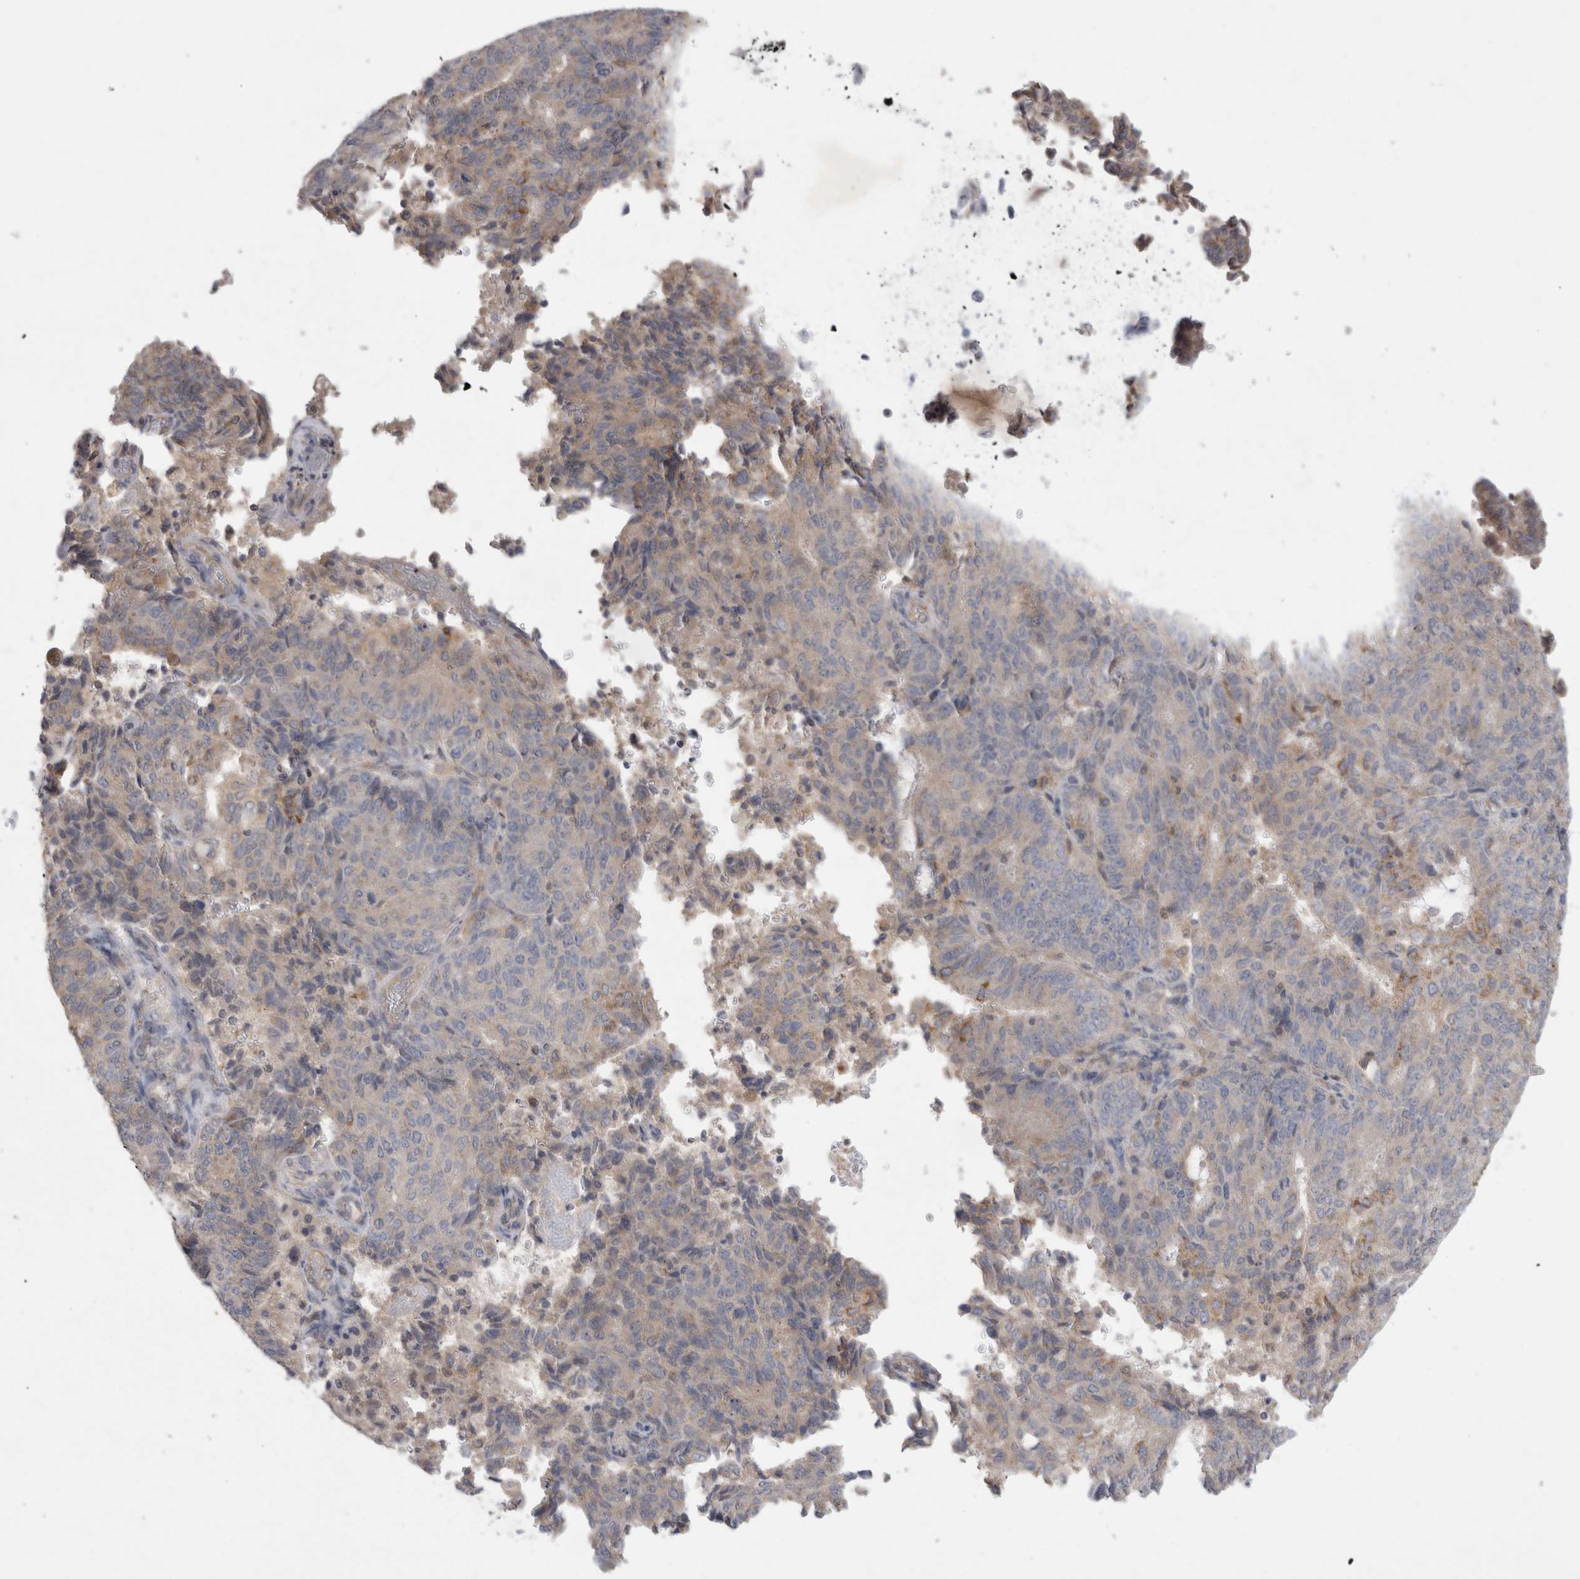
{"staining": {"intensity": "weak", "quantity": "25%-75%", "location": "cytoplasmic/membranous"}, "tissue": "endometrial cancer", "cell_type": "Tumor cells", "image_type": "cancer", "snomed": [{"axis": "morphology", "description": "Adenocarcinoma, NOS"}, {"axis": "topography", "description": "Endometrium"}], "caption": "Endometrial cancer stained with immunohistochemistry (IHC) displays weak cytoplasmic/membranous positivity in approximately 25%-75% of tumor cells.", "gene": "SRD5A3", "patient": {"sex": "female", "age": 80}}